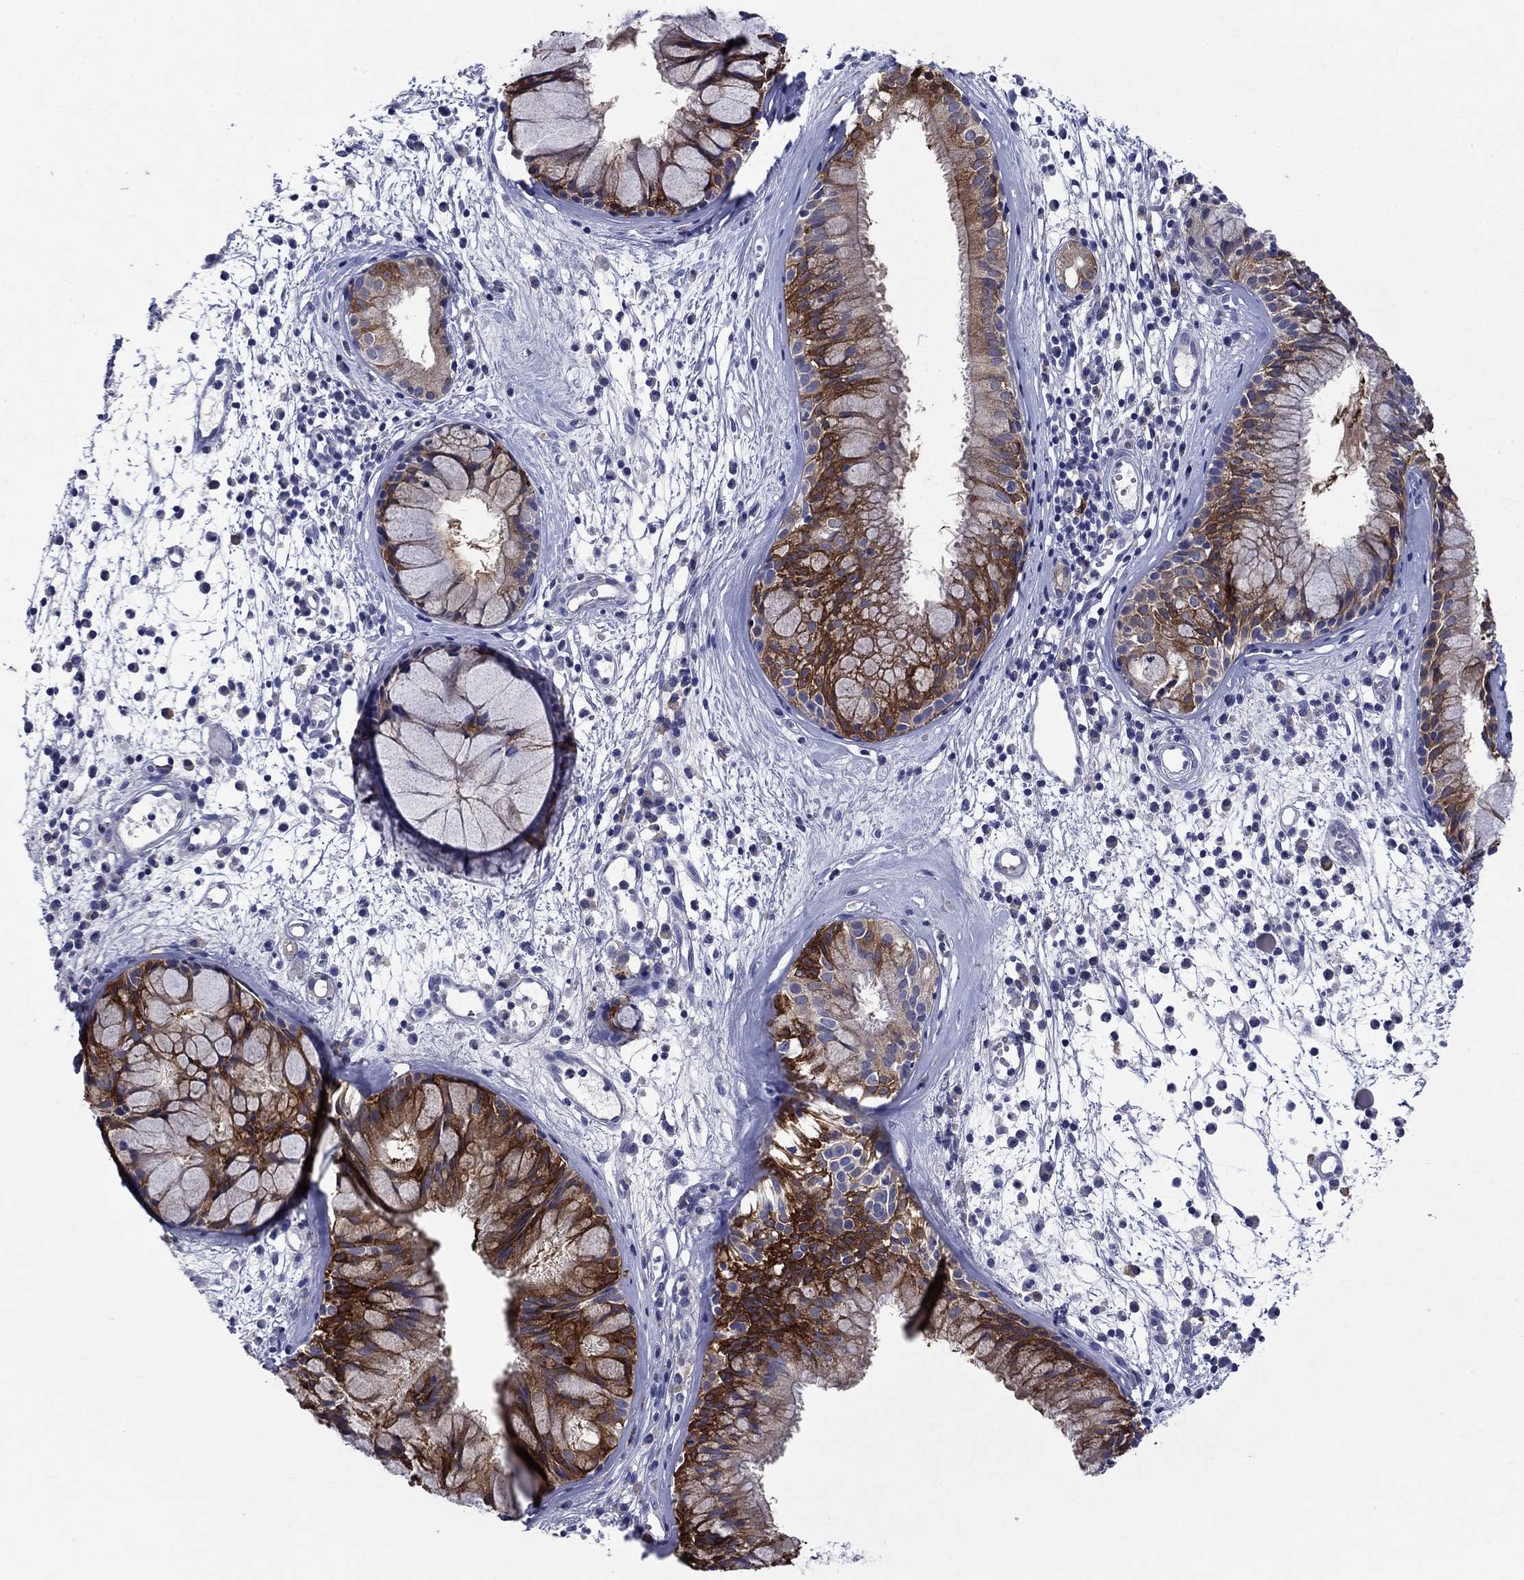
{"staining": {"intensity": "strong", "quantity": "25%-75%", "location": "cytoplasmic/membranous"}, "tissue": "nasopharynx", "cell_type": "Respiratory epithelial cells", "image_type": "normal", "snomed": [{"axis": "morphology", "description": "Normal tissue, NOS"}, {"axis": "topography", "description": "Nasopharynx"}], "caption": "Immunohistochemical staining of normal nasopharynx reveals 25%-75% levels of strong cytoplasmic/membranous protein expression in approximately 25%-75% of respiratory epithelial cells. (Stains: DAB in brown, nuclei in blue, Microscopy: brightfield microscopy at high magnification).", "gene": "SULT2B1", "patient": {"sex": "male", "age": 77}}